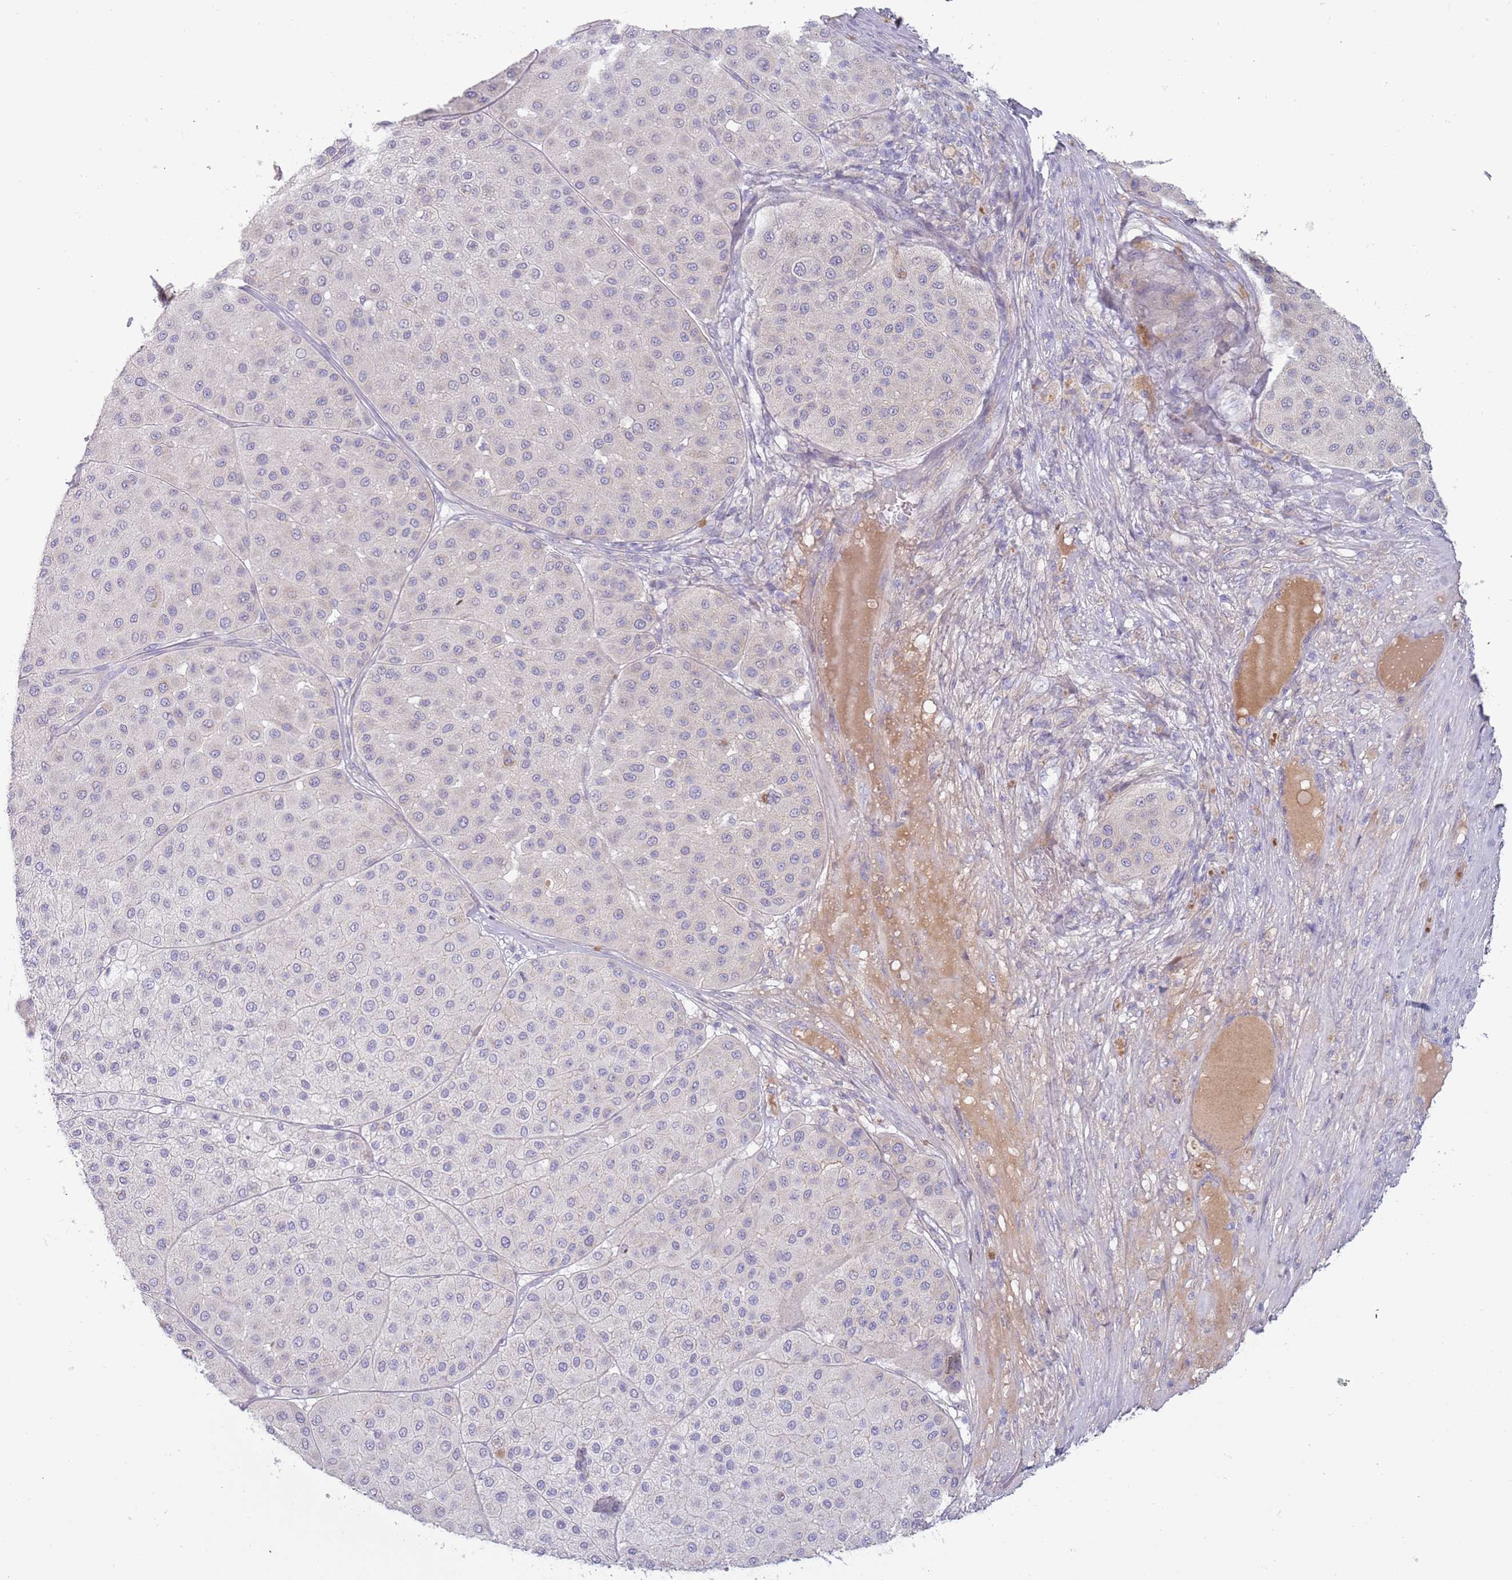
{"staining": {"intensity": "negative", "quantity": "none", "location": "none"}, "tissue": "melanoma", "cell_type": "Tumor cells", "image_type": "cancer", "snomed": [{"axis": "morphology", "description": "Malignant melanoma, Metastatic site"}, {"axis": "topography", "description": "Smooth muscle"}], "caption": "A photomicrograph of melanoma stained for a protein shows no brown staining in tumor cells.", "gene": "TNFRSF6B", "patient": {"sex": "male", "age": 41}}